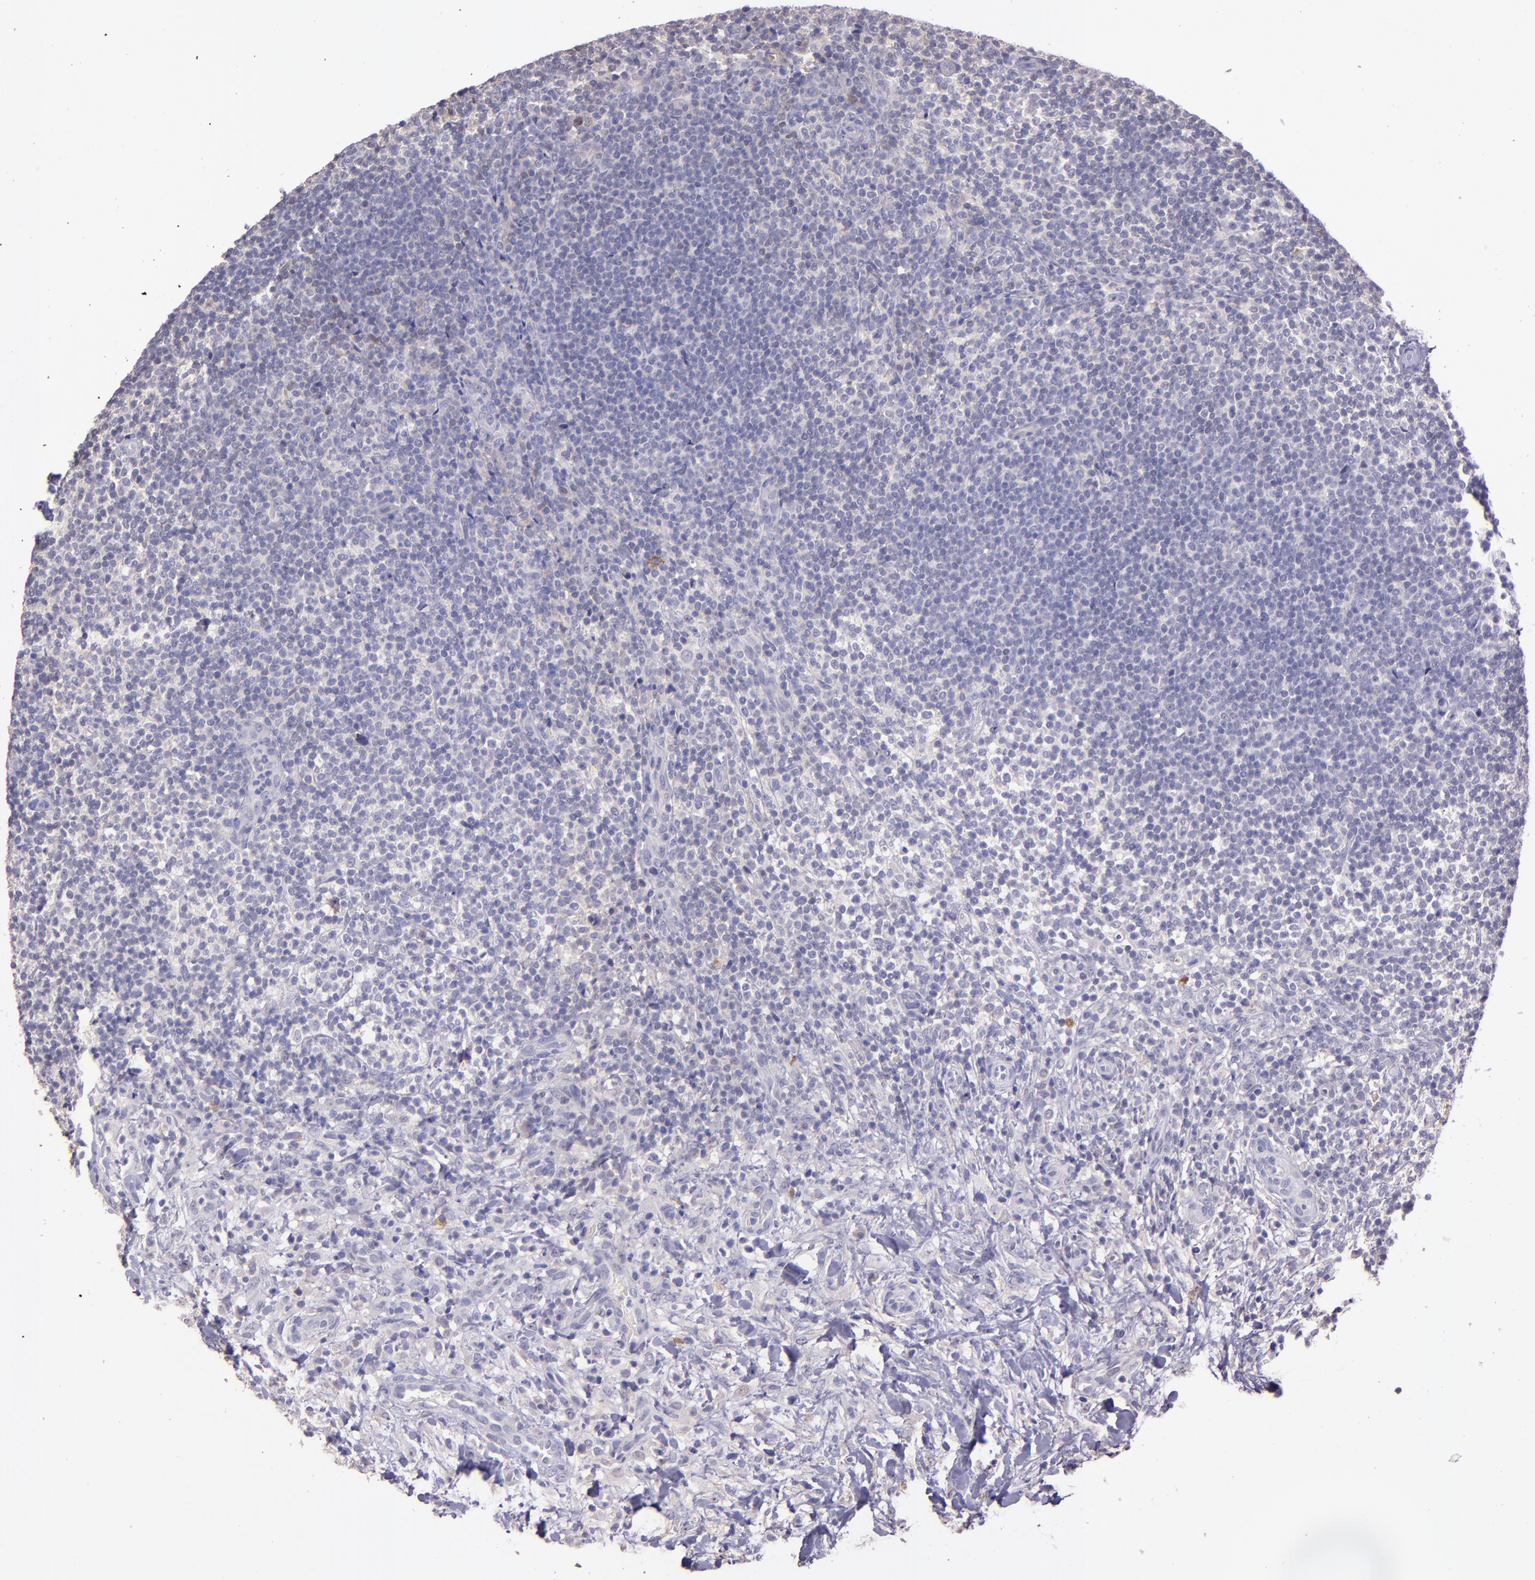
{"staining": {"intensity": "negative", "quantity": "none", "location": "none"}, "tissue": "lymphoma", "cell_type": "Tumor cells", "image_type": "cancer", "snomed": [{"axis": "morphology", "description": "Malignant lymphoma, non-Hodgkin's type, Low grade"}, {"axis": "topography", "description": "Lymph node"}], "caption": "A high-resolution photomicrograph shows immunohistochemistry staining of malignant lymphoma, non-Hodgkin's type (low-grade), which displays no significant staining in tumor cells.", "gene": "PAPPA", "patient": {"sex": "female", "age": 76}}